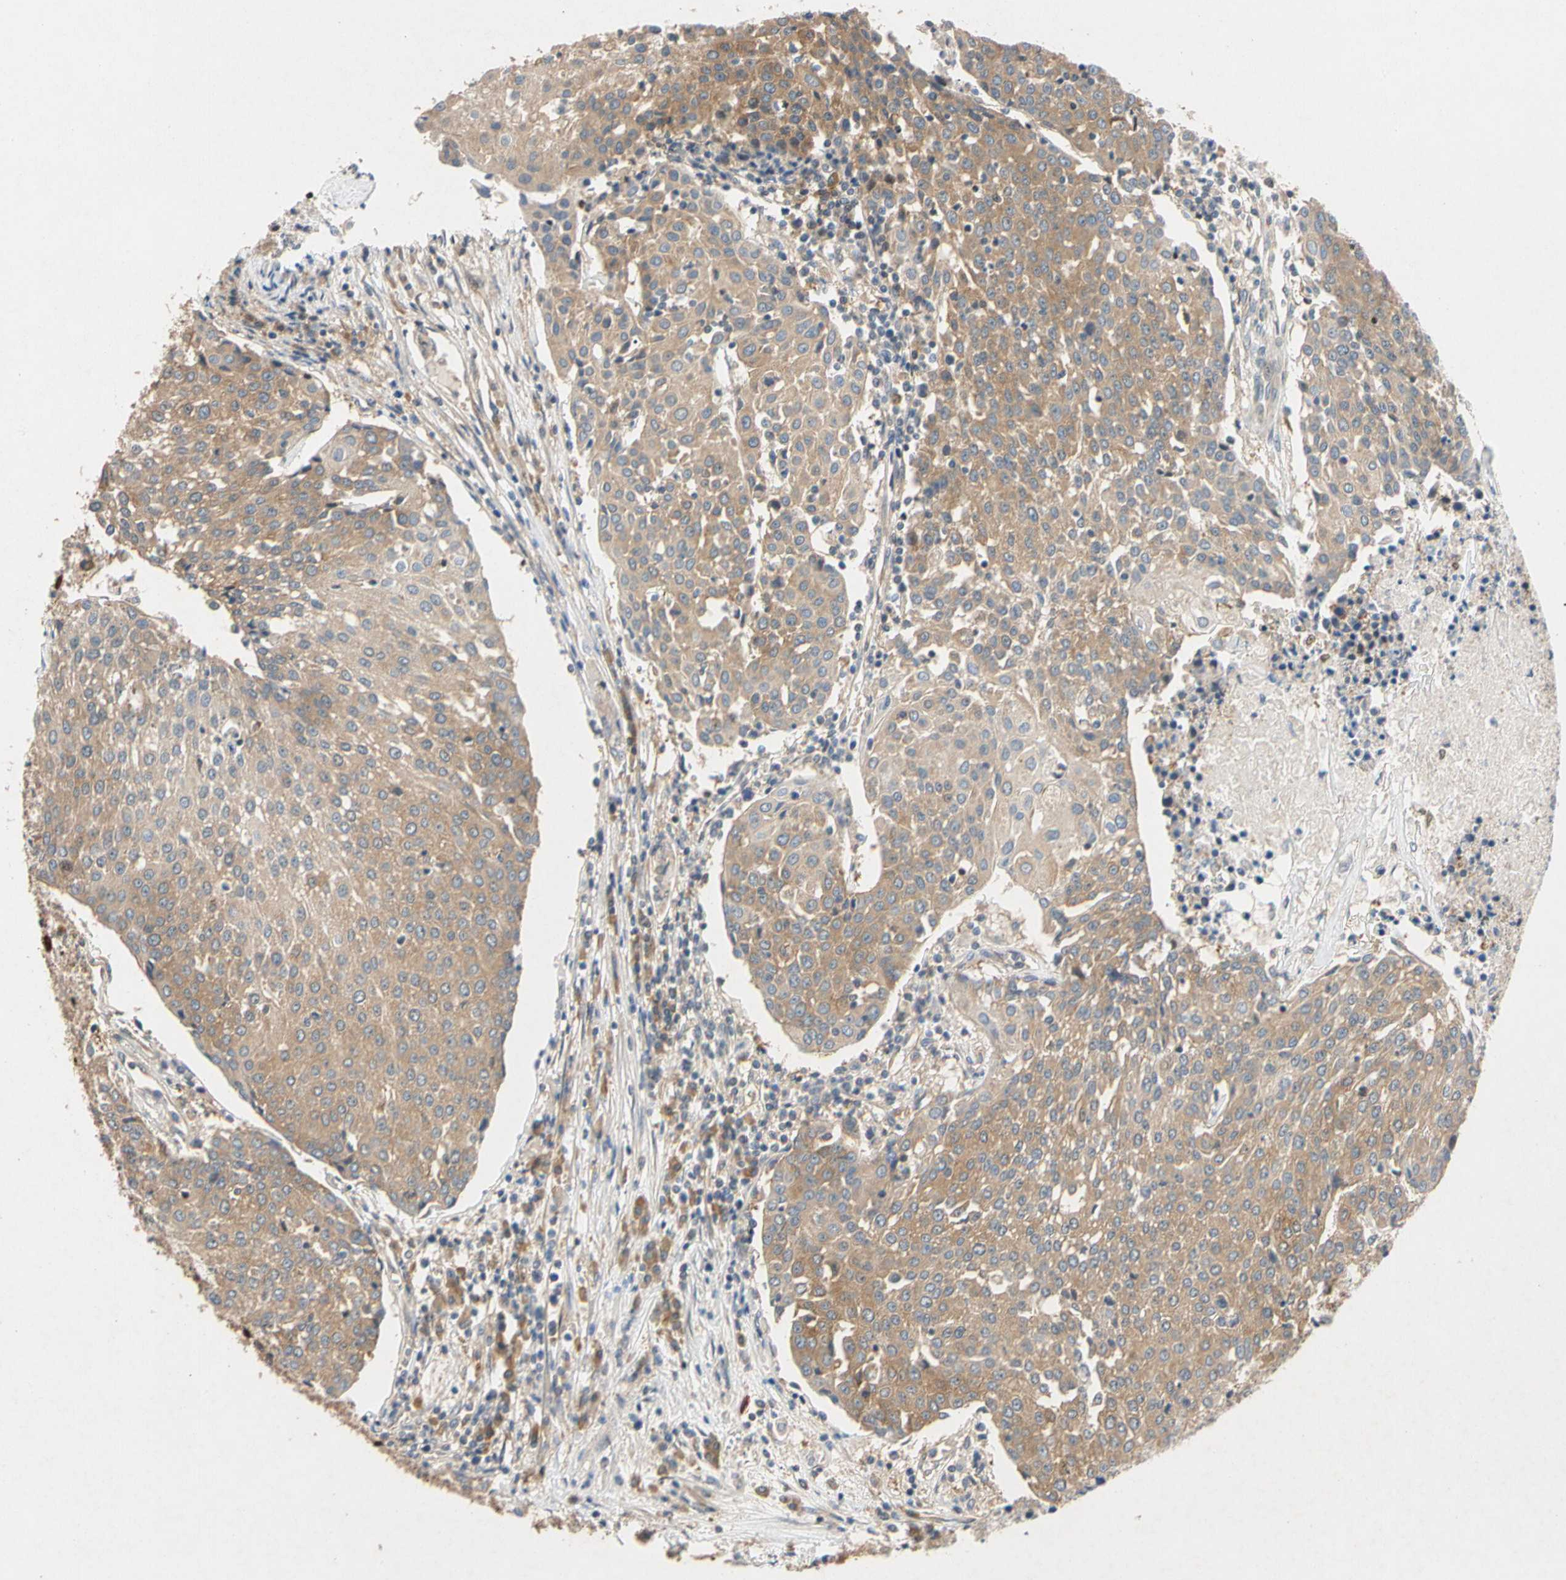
{"staining": {"intensity": "moderate", "quantity": ">75%", "location": "nuclear"}, "tissue": "urothelial cancer", "cell_type": "Tumor cells", "image_type": "cancer", "snomed": [{"axis": "morphology", "description": "Urothelial carcinoma, High grade"}, {"axis": "topography", "description": "Urinary bladder"}], "caption": "The micrograph demonstrates staining of high-grade urothelial carcinoma, revealing moderate nuclear protein expression (brown color) within tumor cells.", "gene": "EIF1AX", "patient": {"sex": "female", "age": 85}}